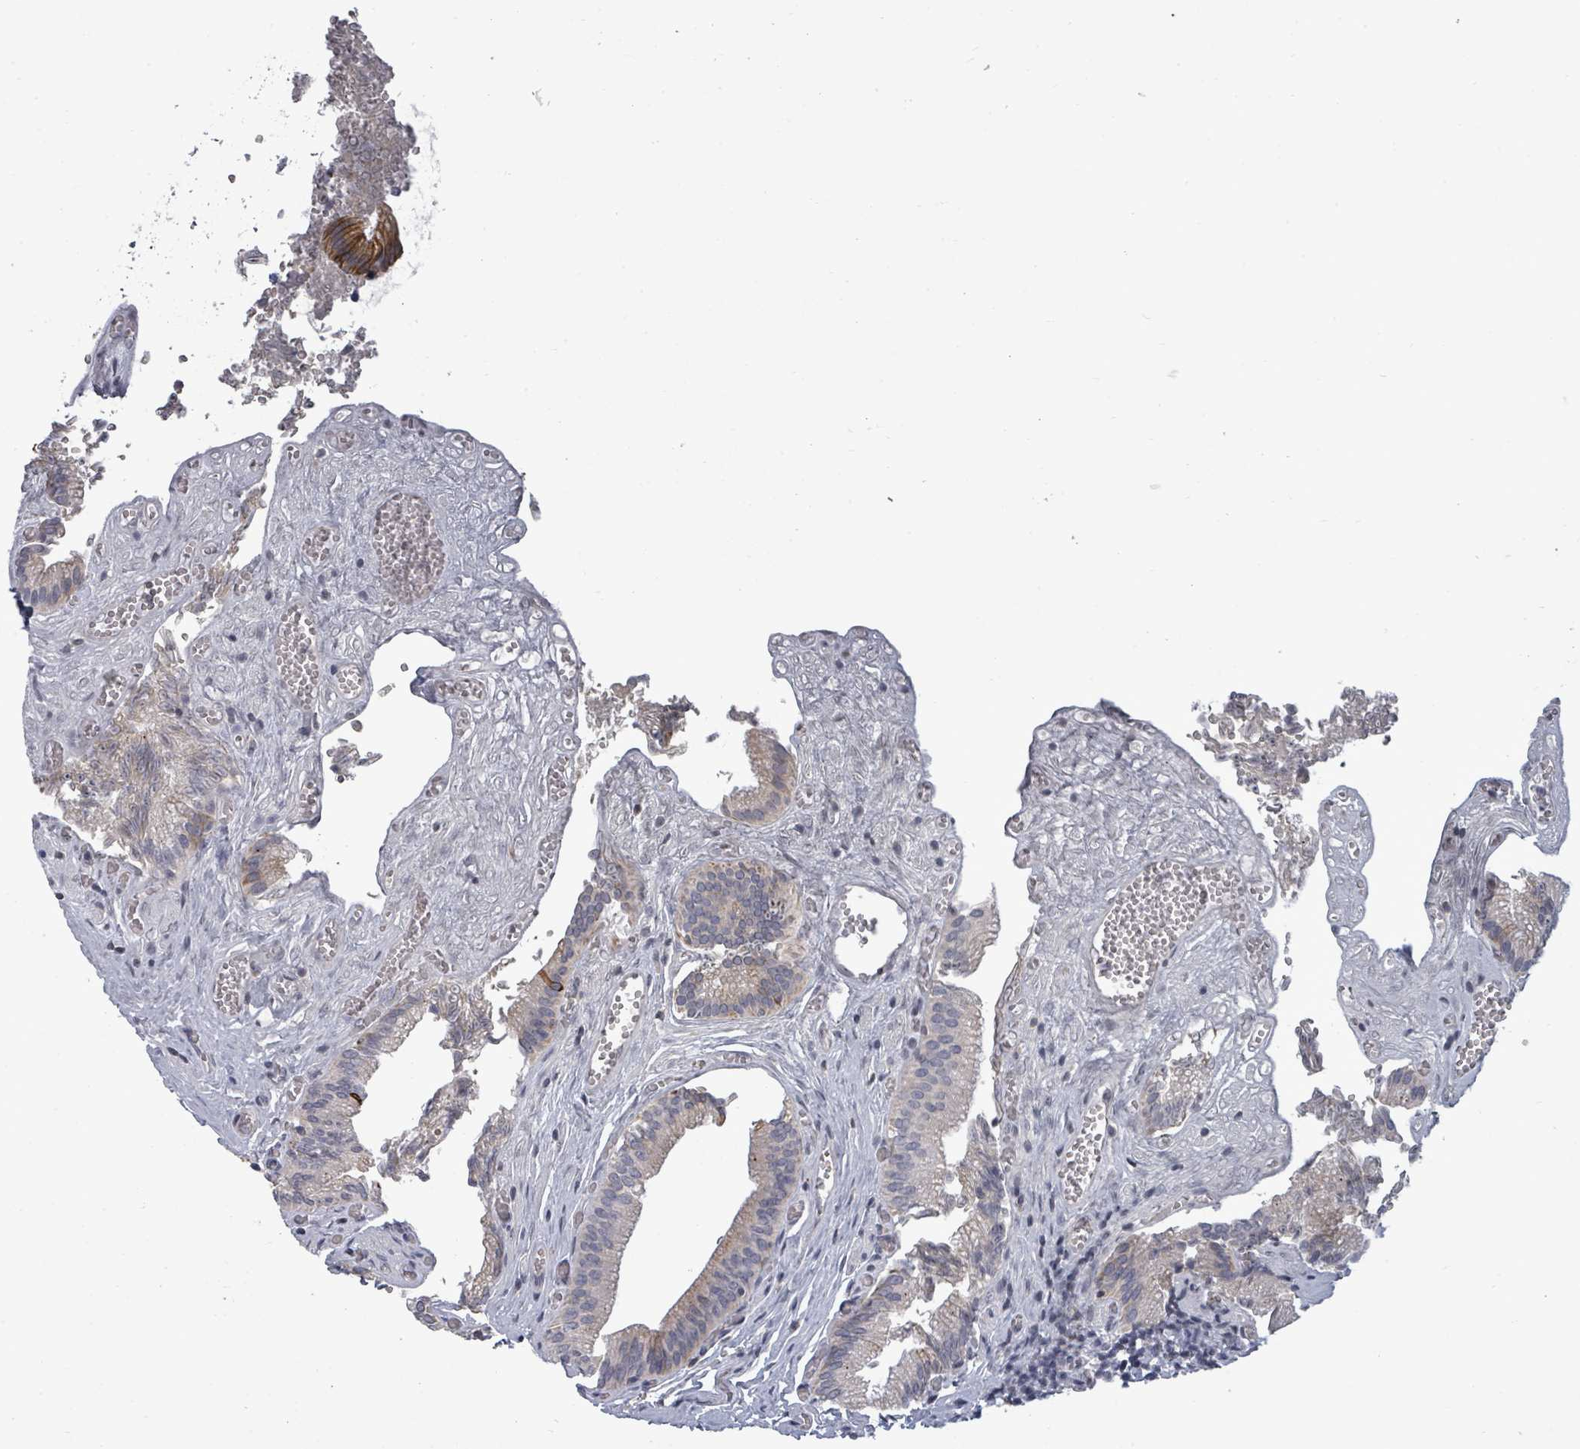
{"staining": {"intensity": "weak", "quantity": "25%-75%", "location": "cytoplasmic/membranous"}, "tissue": "gallbladder", "cell_type": "Glandular cells", "image_type": "normal", "snomed": [{"axis": "morphology", "description": "Normal tissue, NOS"}, {"axis": "topography", "description": "Gallbladder"}, {"axis": "topography", "description": "Peripheral nerve tissue"}], "caption": "Immunohistochemistry (IHC) micrograph of benign gallbladder stained for a protein (brown), which shows low levels of weak cytoplasmic/membranous staining in approximately 25%-75% of glandular cells.", "gene": "PTPN20", "patient": {"sex": "male", "age": 17}}